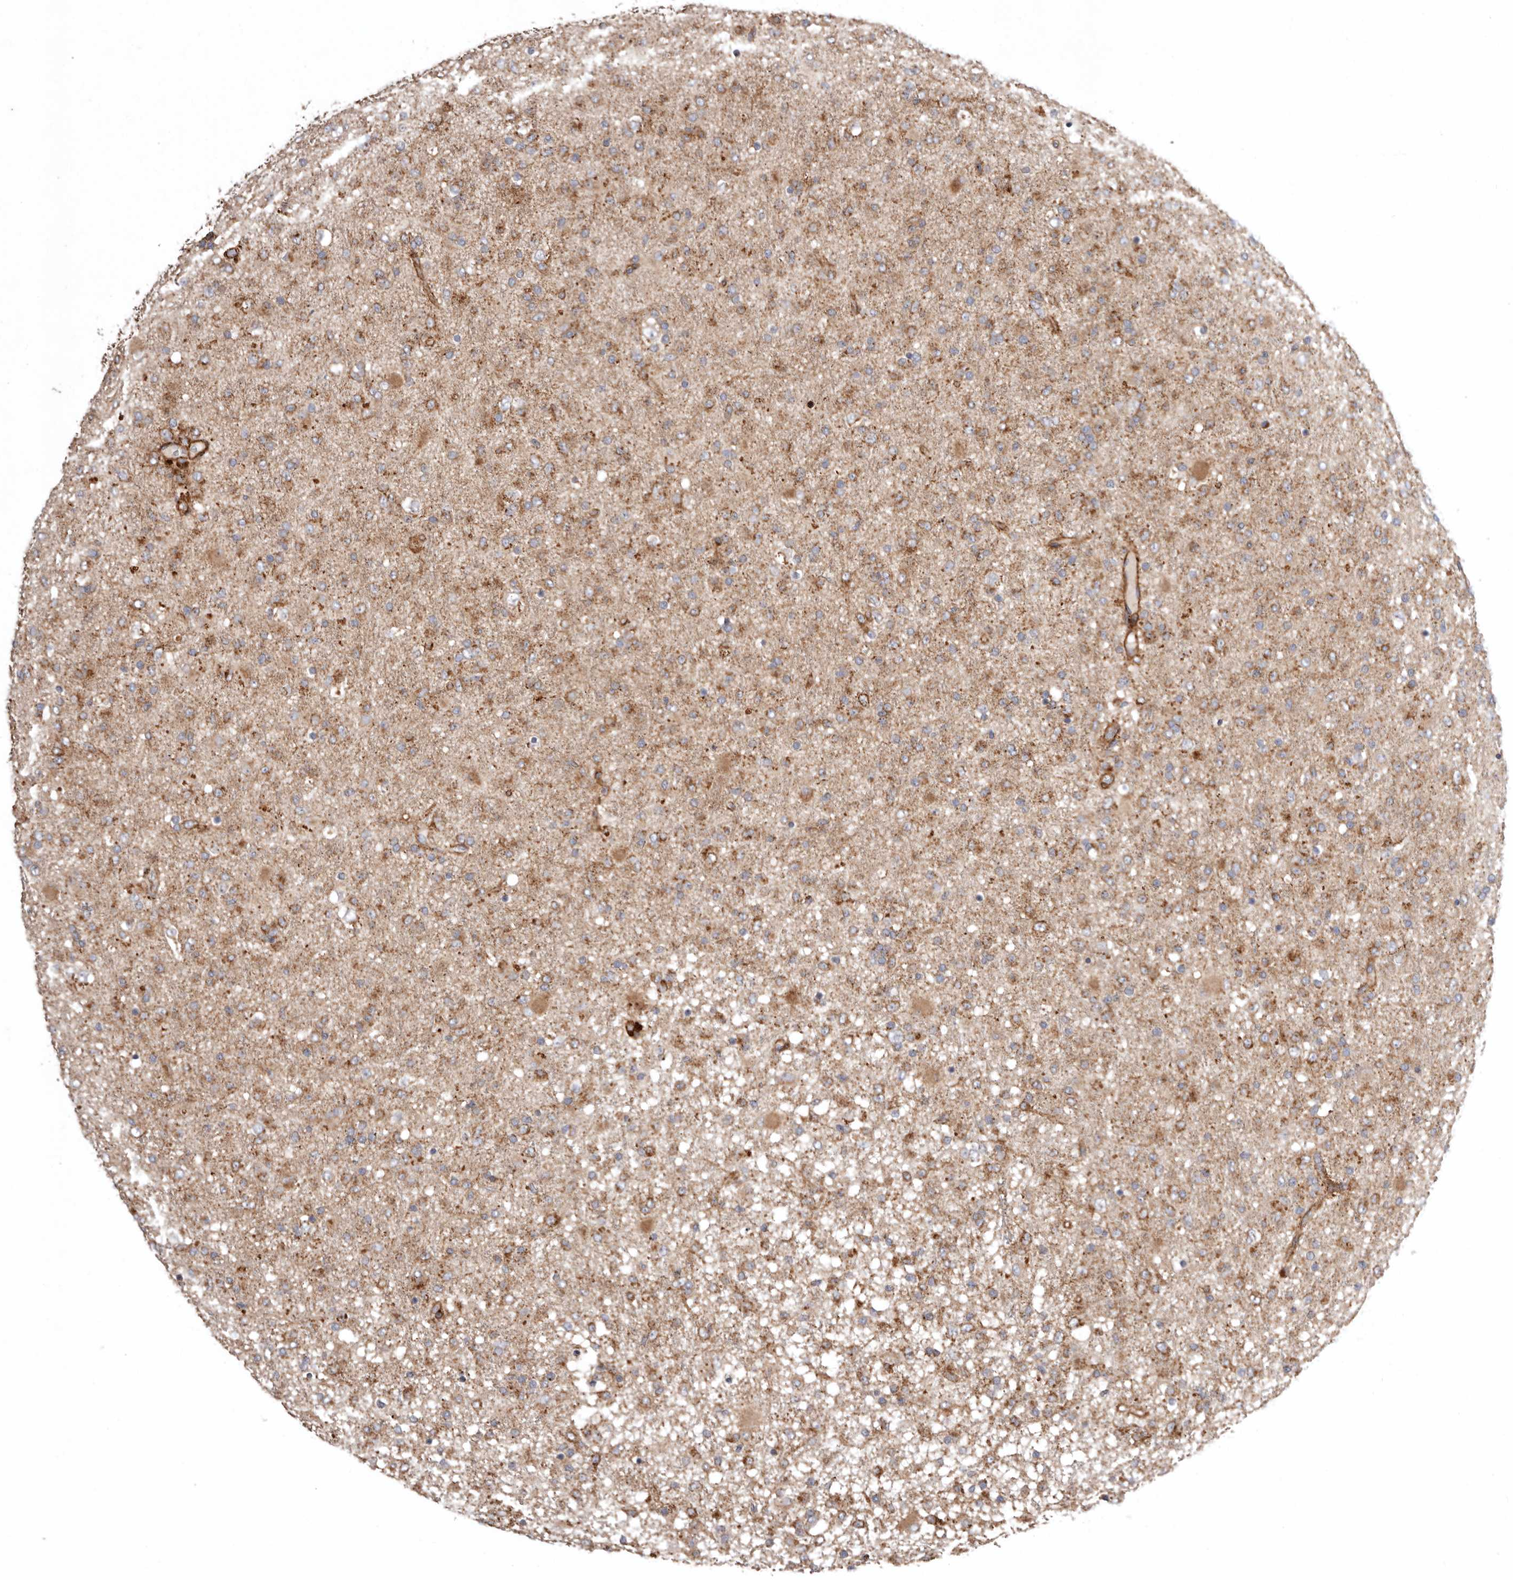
{"staining": {"intensity": "moderate", "quantity": "25%-75%", "location": "cytoplasmic/membranous"}, "tissue": "glioma", "cell_type": "Tumor cells", "image_type": "cancer", "snomed": [{"axis": "morphology", "description": "Glioma, malignant, Low grade"}, {"axis": "topography", "description": "Brain"}], "caption": "The immunohistochemical stain highlights moderate cytoplasmic/membranous expression in tumor cells of low-grade glioma (malignant) tissue.", "gene": "PROKR1", "patient": {"sex": "male", "age": 65}}